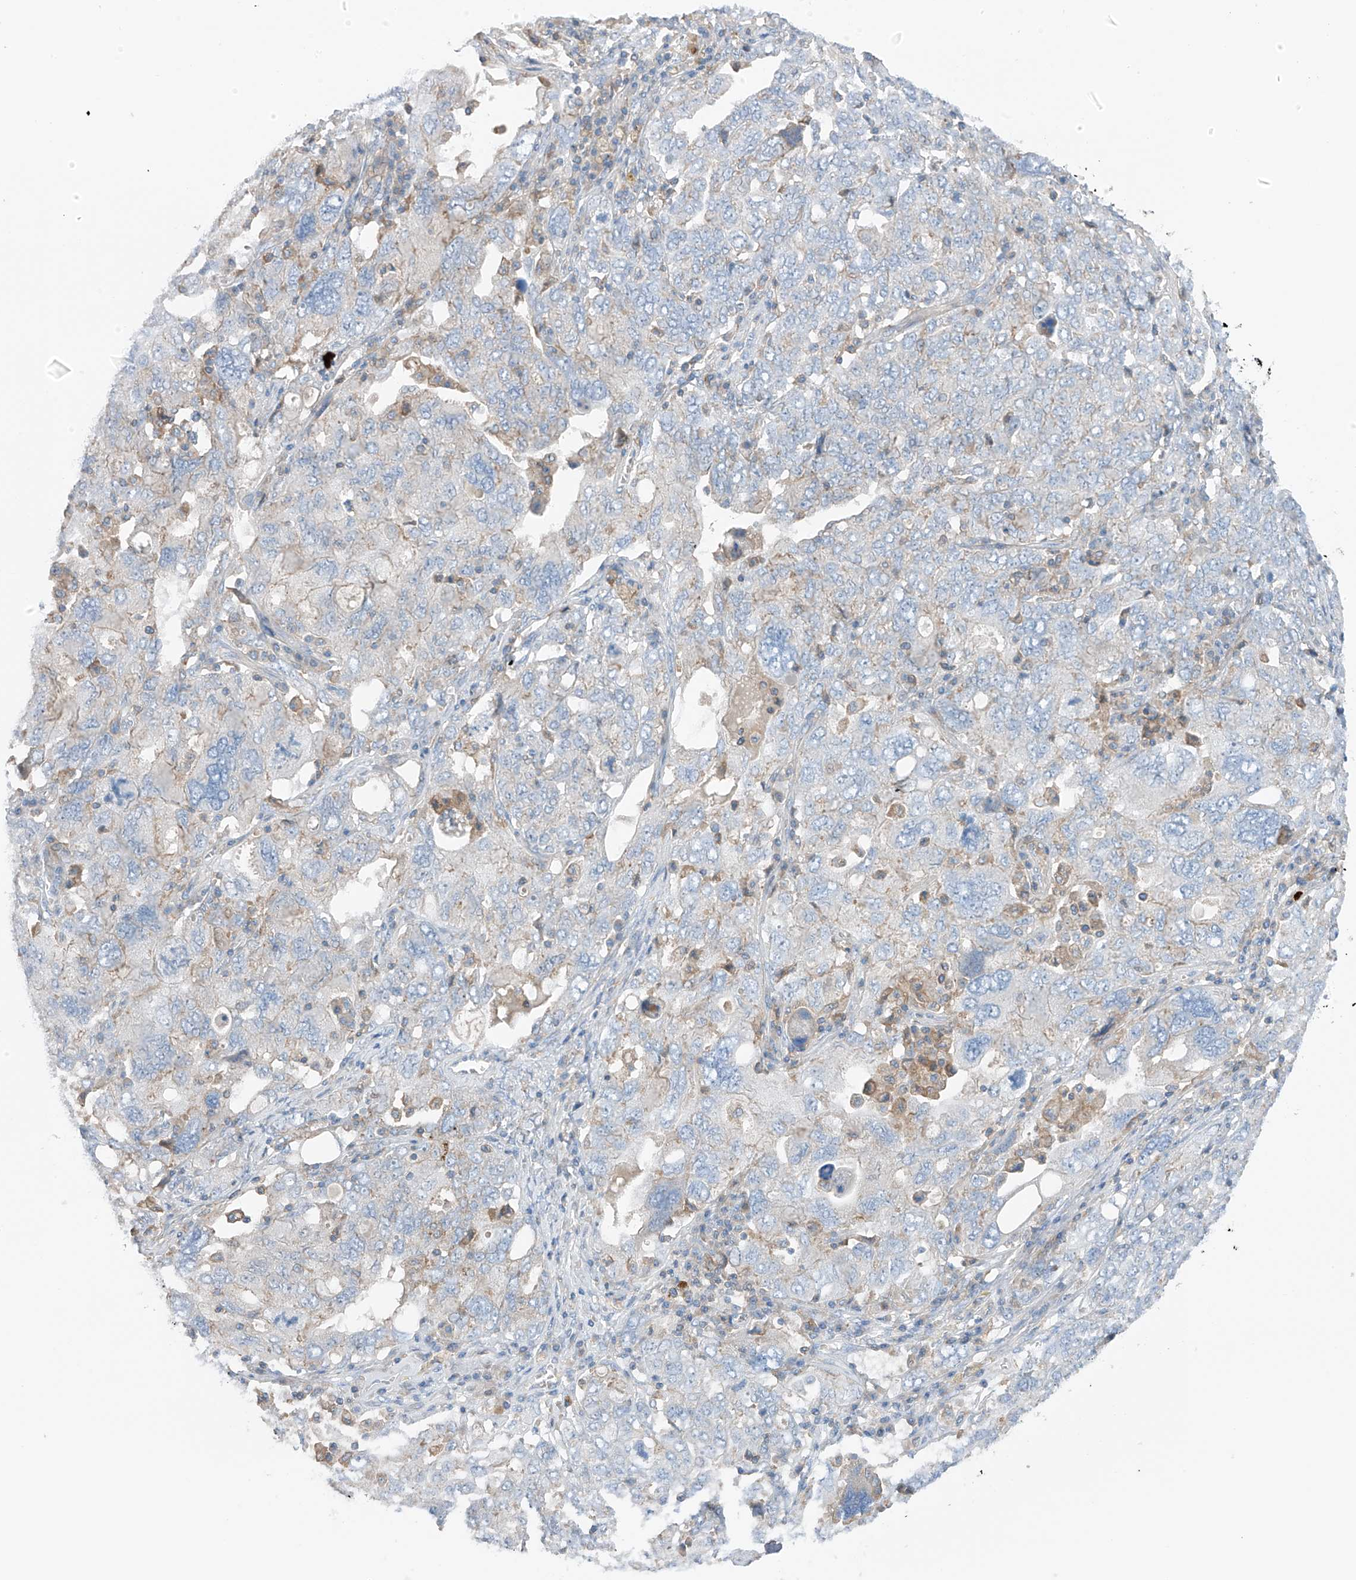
{"staining": {"intensity": "negative", "quantity": "none", "location": "none"}, "tissue": "ovarian cancer", "cell_type": "Tumor cells", "image_type": "cancer", "snomed": [{"axis": "morphology", "description": "Carcinoma, endometroid"}, {"axis": "topography", "description": "Ovary"}], "caption": "Immunohistochemical staining of human ovarian endometroid carcinoma displays no significant positivity in tumor cells.", "gene": "NALCN", "patient": {"sex": "female", "age": 62}}